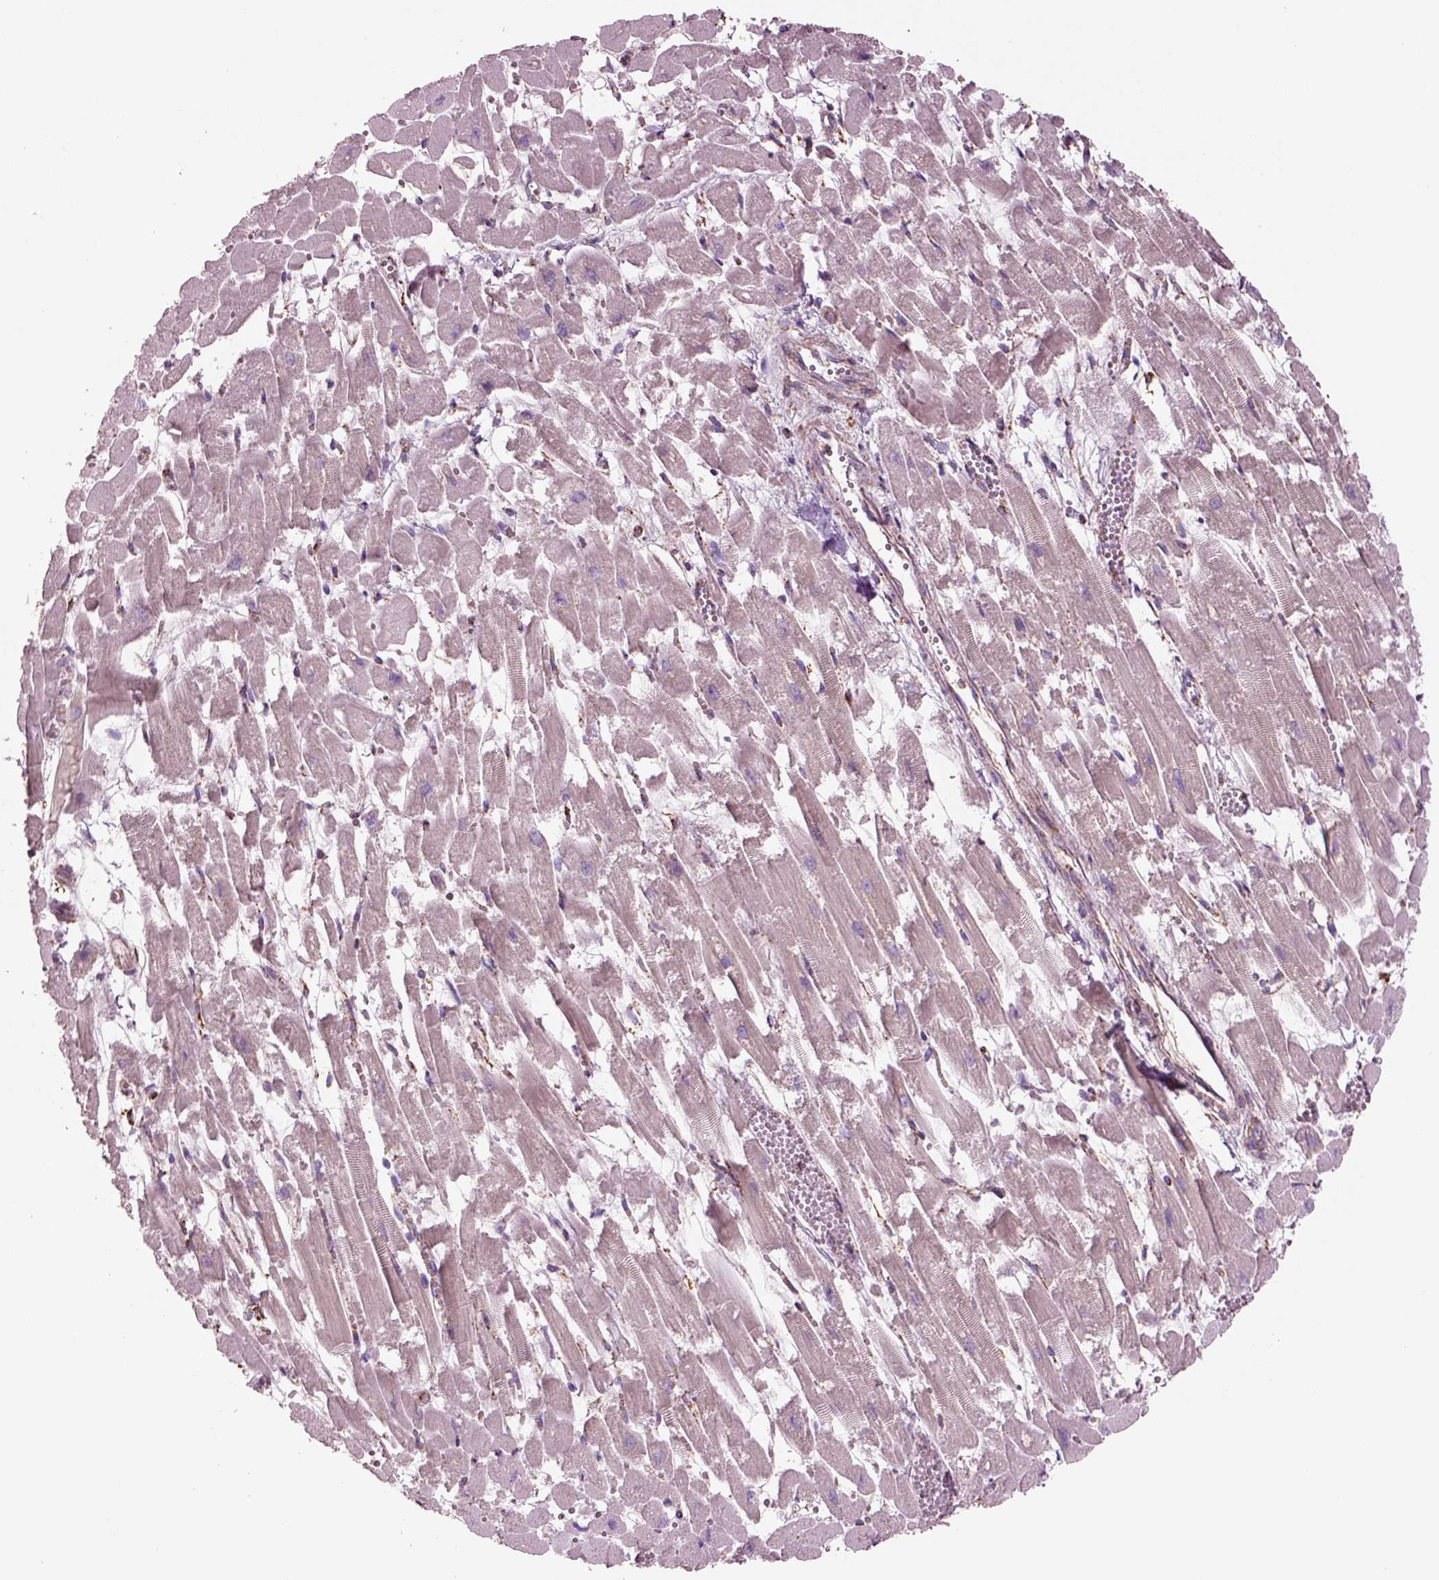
{"staining": {"intensity": "negative", "quantity": "none", "location": "none"}, "tissue": "heart muscle", "cell_type": "Cardiomyocytes", "image_type": "normal", "snomed": [{"axis": "morphology", "description": "Normal tissue, NOS"}, {"axis": "topography", "description": "Heart"}], "caption": "Cardiomyocytes show no significant positivity in benign heart muscle. (Stains: DAB immunohistochemistry with hematoxylin counter stain, Microscopy: brightfield microscopy at high magnification).", "gene": "SLC25A24", "patient": {"sex": "female", "age": 52}}